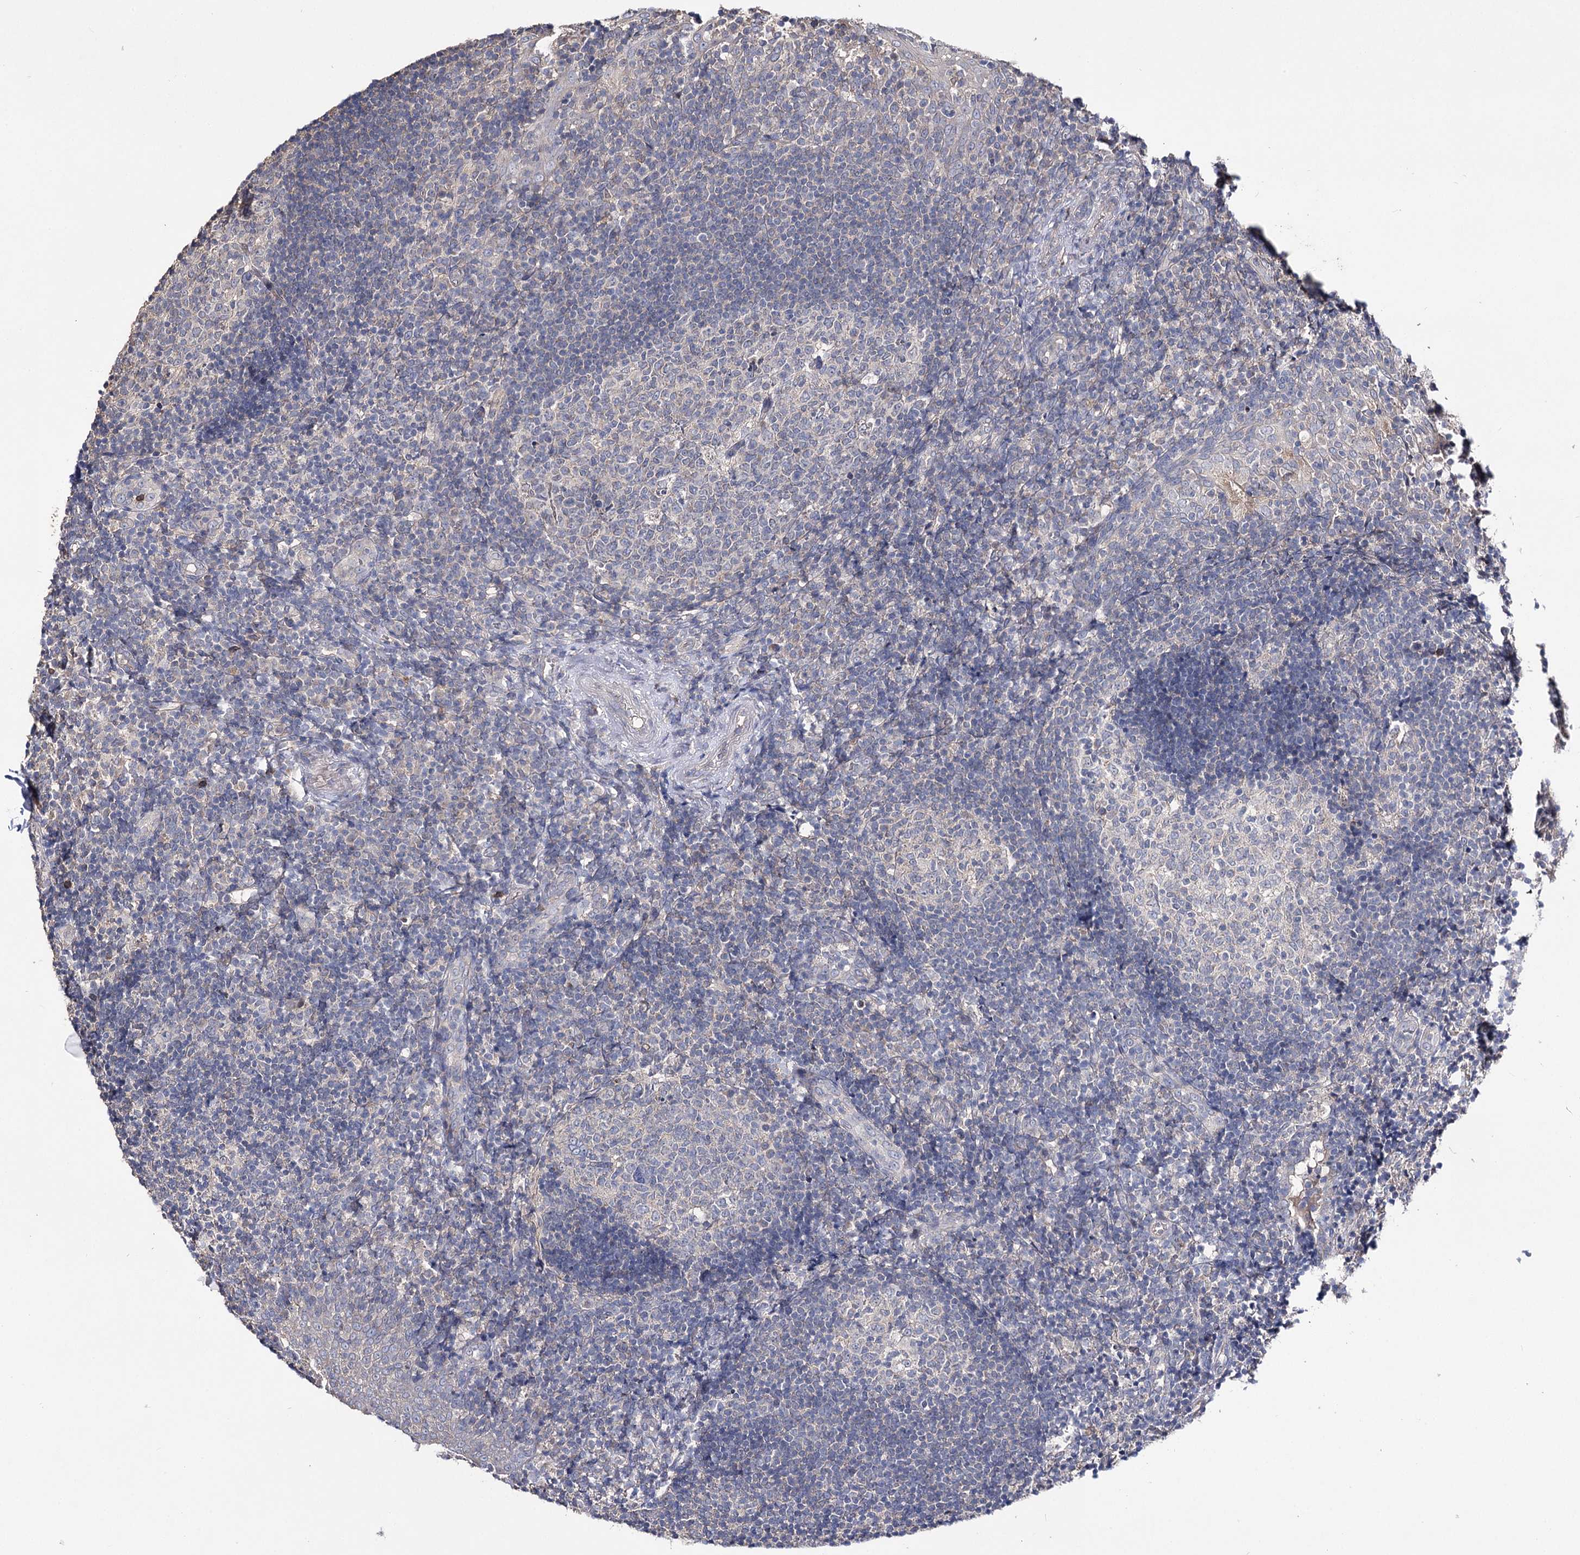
{"staining": {"intensity": "negative", "quantity": "none", "location": "none"}, "tissue": "tonsil", "cell_type": "Germinal center cells", "image_type": "normal", "snomed": [{"axis": "morphology", "description": "Normal tissue, NOS"}, {"axis": "topography", "description": "Tonsil"}], "caption": "A micrograph of tonsil stained for a protein displays no brown staining in germinal center cells.", "gene": "AURKC", "patient": {"sex": "female", "age": 40}}